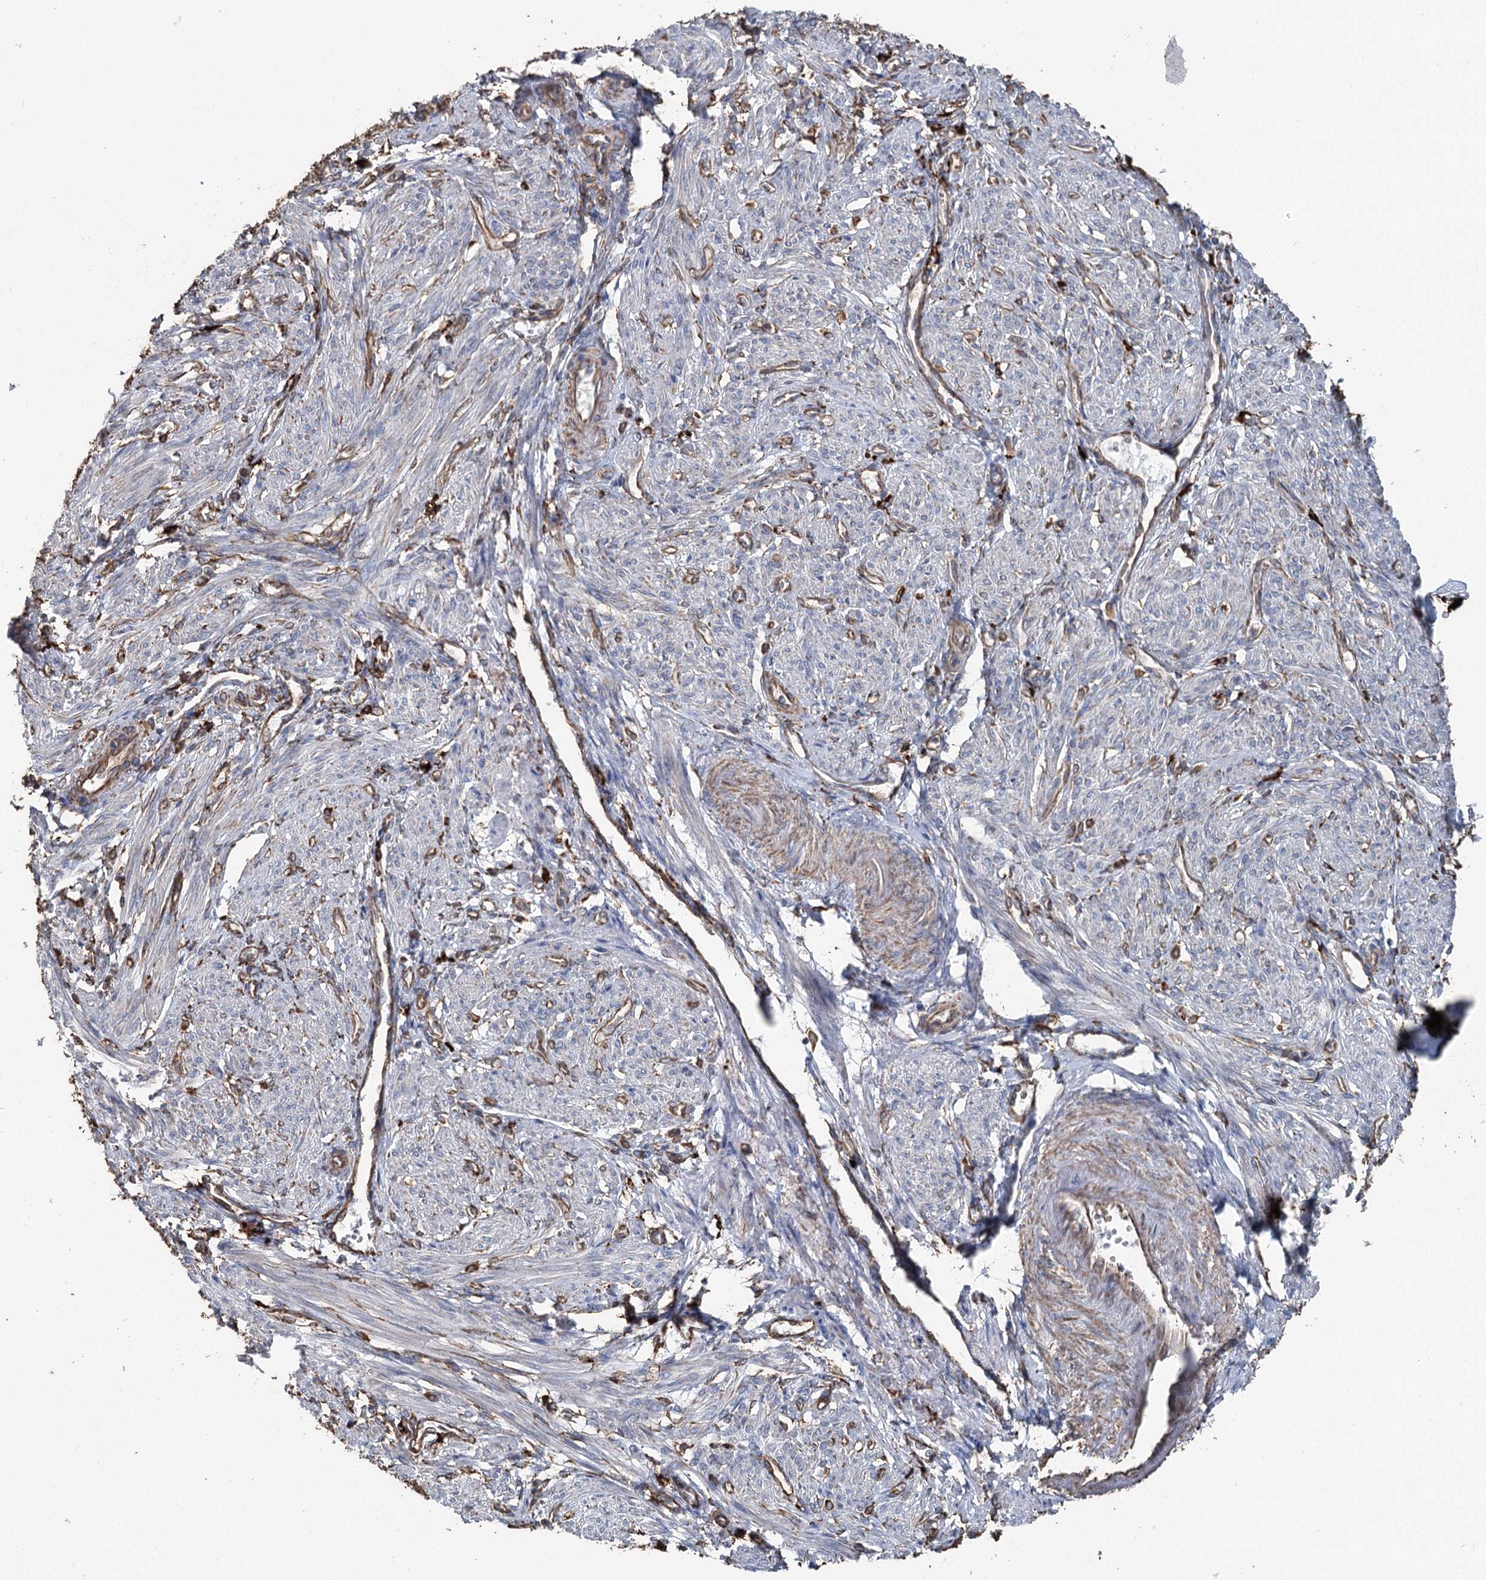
{"staining": {"intensity": "negative", "quantity": "none", "location": "none"}, "tissue": "smooth muscle", "cell_type": "Smooth muscle cells", "image_type": "normal", "snomed": [{"axis": "morphology", "description": "Normal tissue, NOS"}, {"axis": "topography", "description": "Smooth muscle"}], "caption": "Immunohistochemistry of normal smooth muscle displays no staining in smooth muscle cells.", "gene": "CLEC4M", "patient": {"sex": "female", "age": 39}}